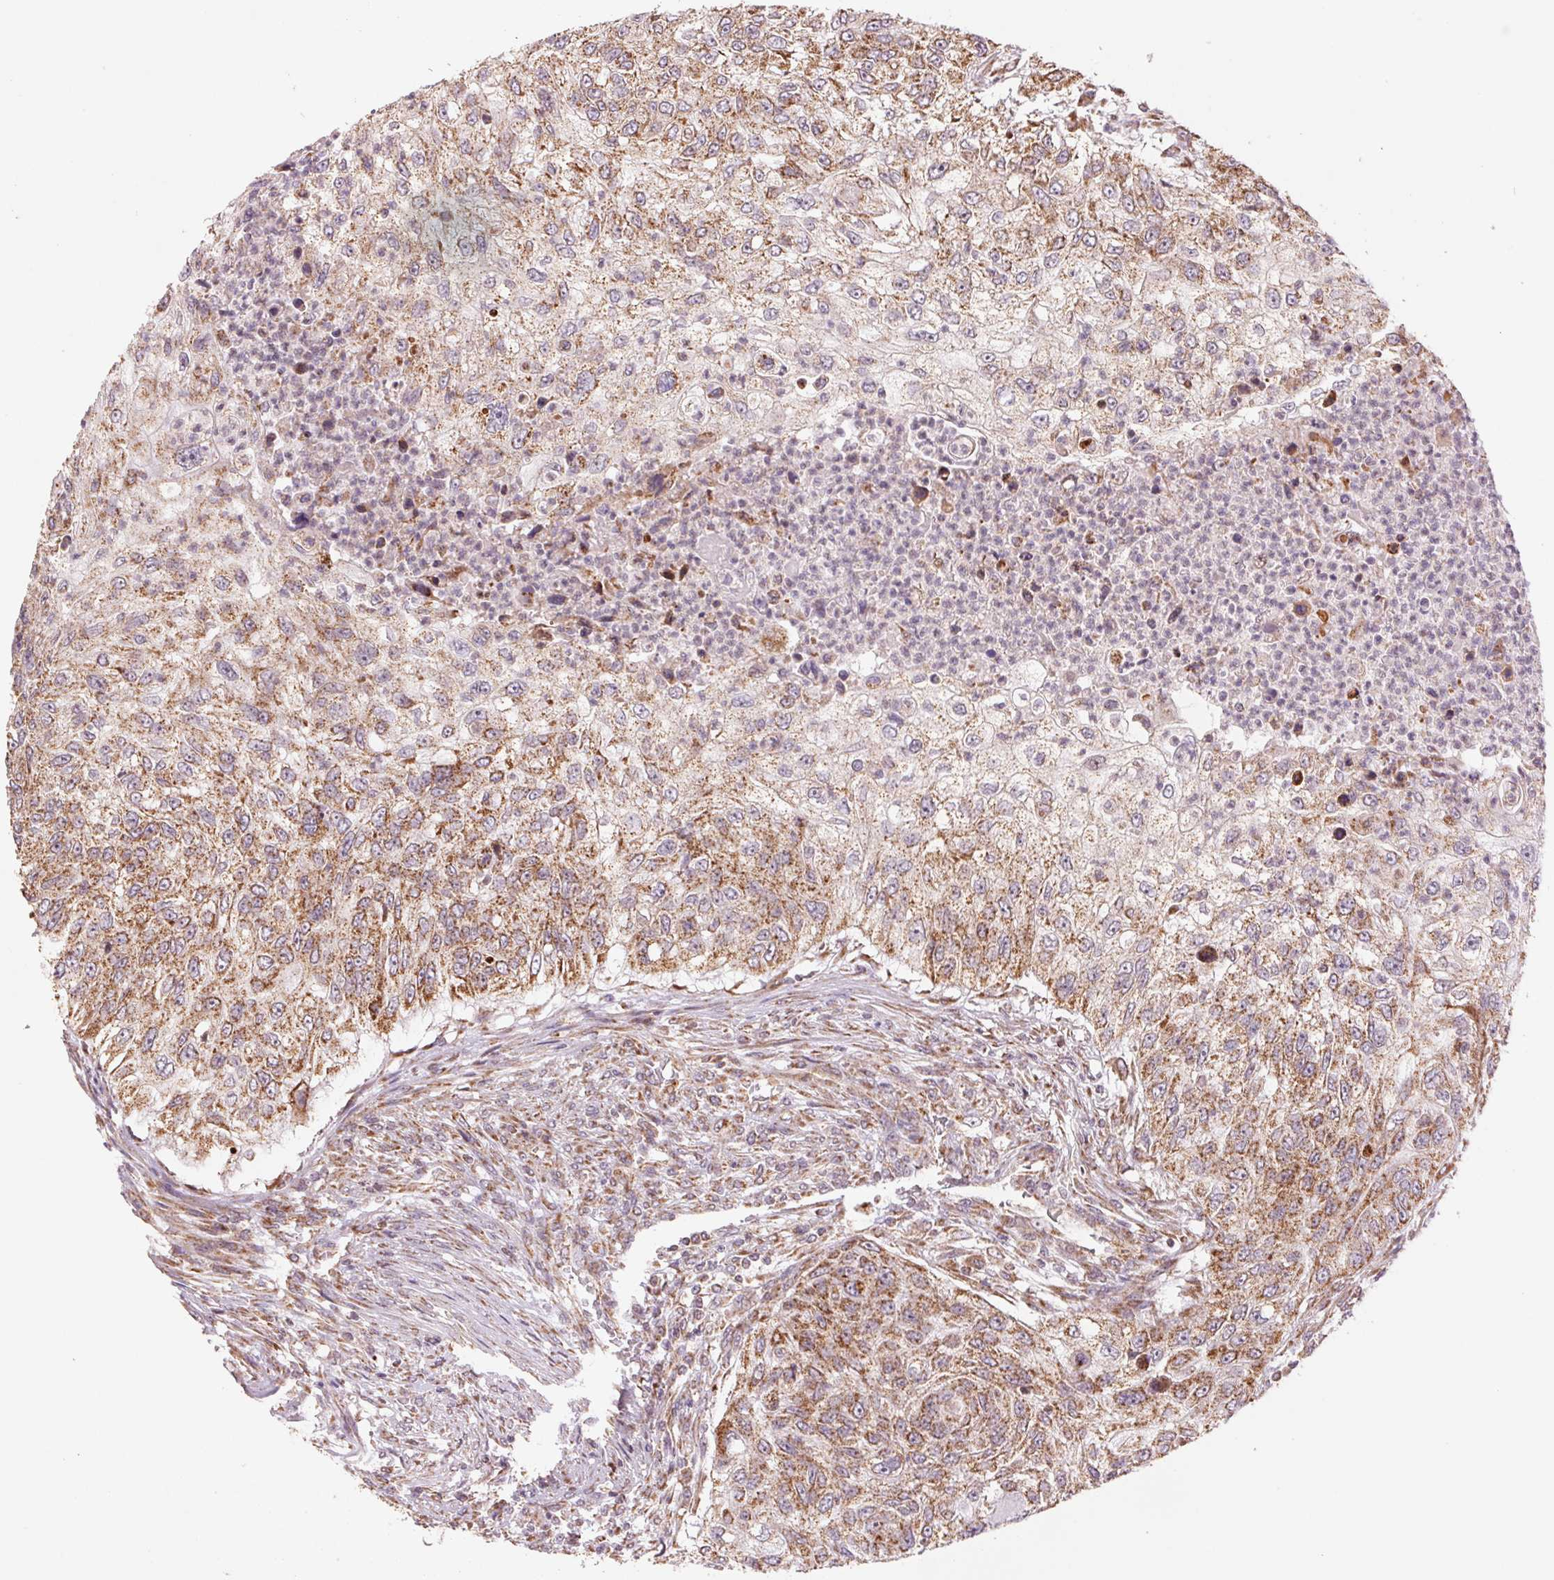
{"staining": {"intensity": "strong", "quantity": "25%-75%", "location": "cytoplasmic/membranous"}, "tissue": "urothelial cancer", "cell_type": "Tumor cells", "image_type": "cancer", "snomed": [{"axis": "morphology", "description": "Urothelial carcinoma, High grade"}, {"axis": "topography", "description": "Urinary bladder"}], "caption": "Immunohistochemical staining of urothelial carcinoma (high-grade) demonstrates high levels of strong cytoplasmic/membranous positivity in approximately 25%-75% of tumor cells. The protein of interest is stained brown, and the nuclei are stained in blue (DAB IHC with brightfield microscopy, high magnification).", "gene": "MATCAP1", "patient": {"sex": "female", "age": 60}}